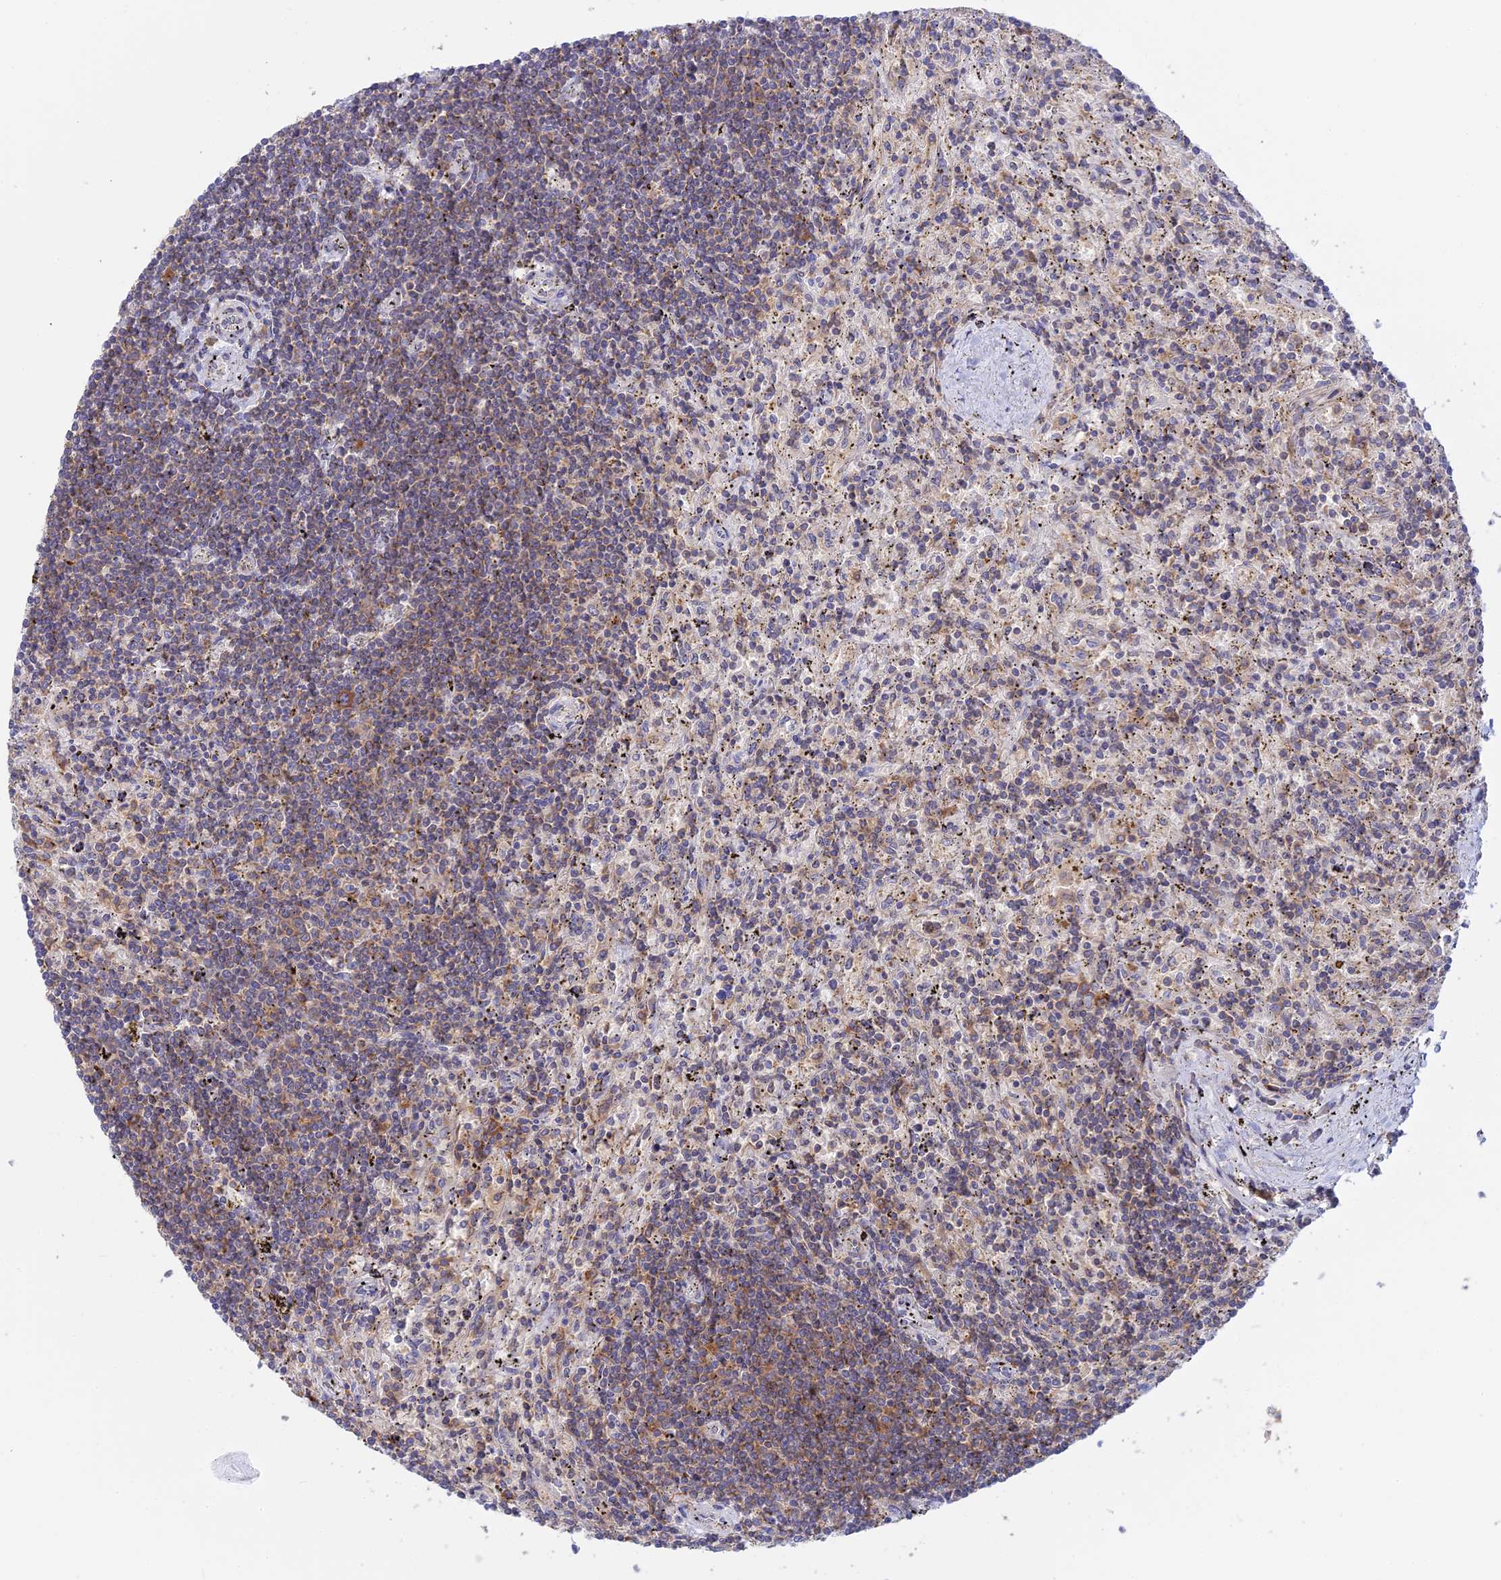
{"staining": {"intensity": "moderate", "quantity": "<25%", "location": "cytoplasmic/membranous"}, "tissue": "lymphoma", "cell_type": "Tumor cells", "image_type": "cancer", "snomed": [{"axis": "morphology", "description": "Malignant lymphoma, non-Hodgkin's type, Low grade"}, {"axis": "topography", "description": "Spleen"}], "caption": "Immunohistochemistry image of neoplastic tissue: human lymphoma stained using immunohistochemistry (IHC) demonstrates low levels of moderate protein expression localized specifically in the cytoplasmic/membranous of tumor cells, appearing as a cytoplasmic/membranous brown color.", "gene": "GMIP", "patient": {"sex": "male", "age": 76}}